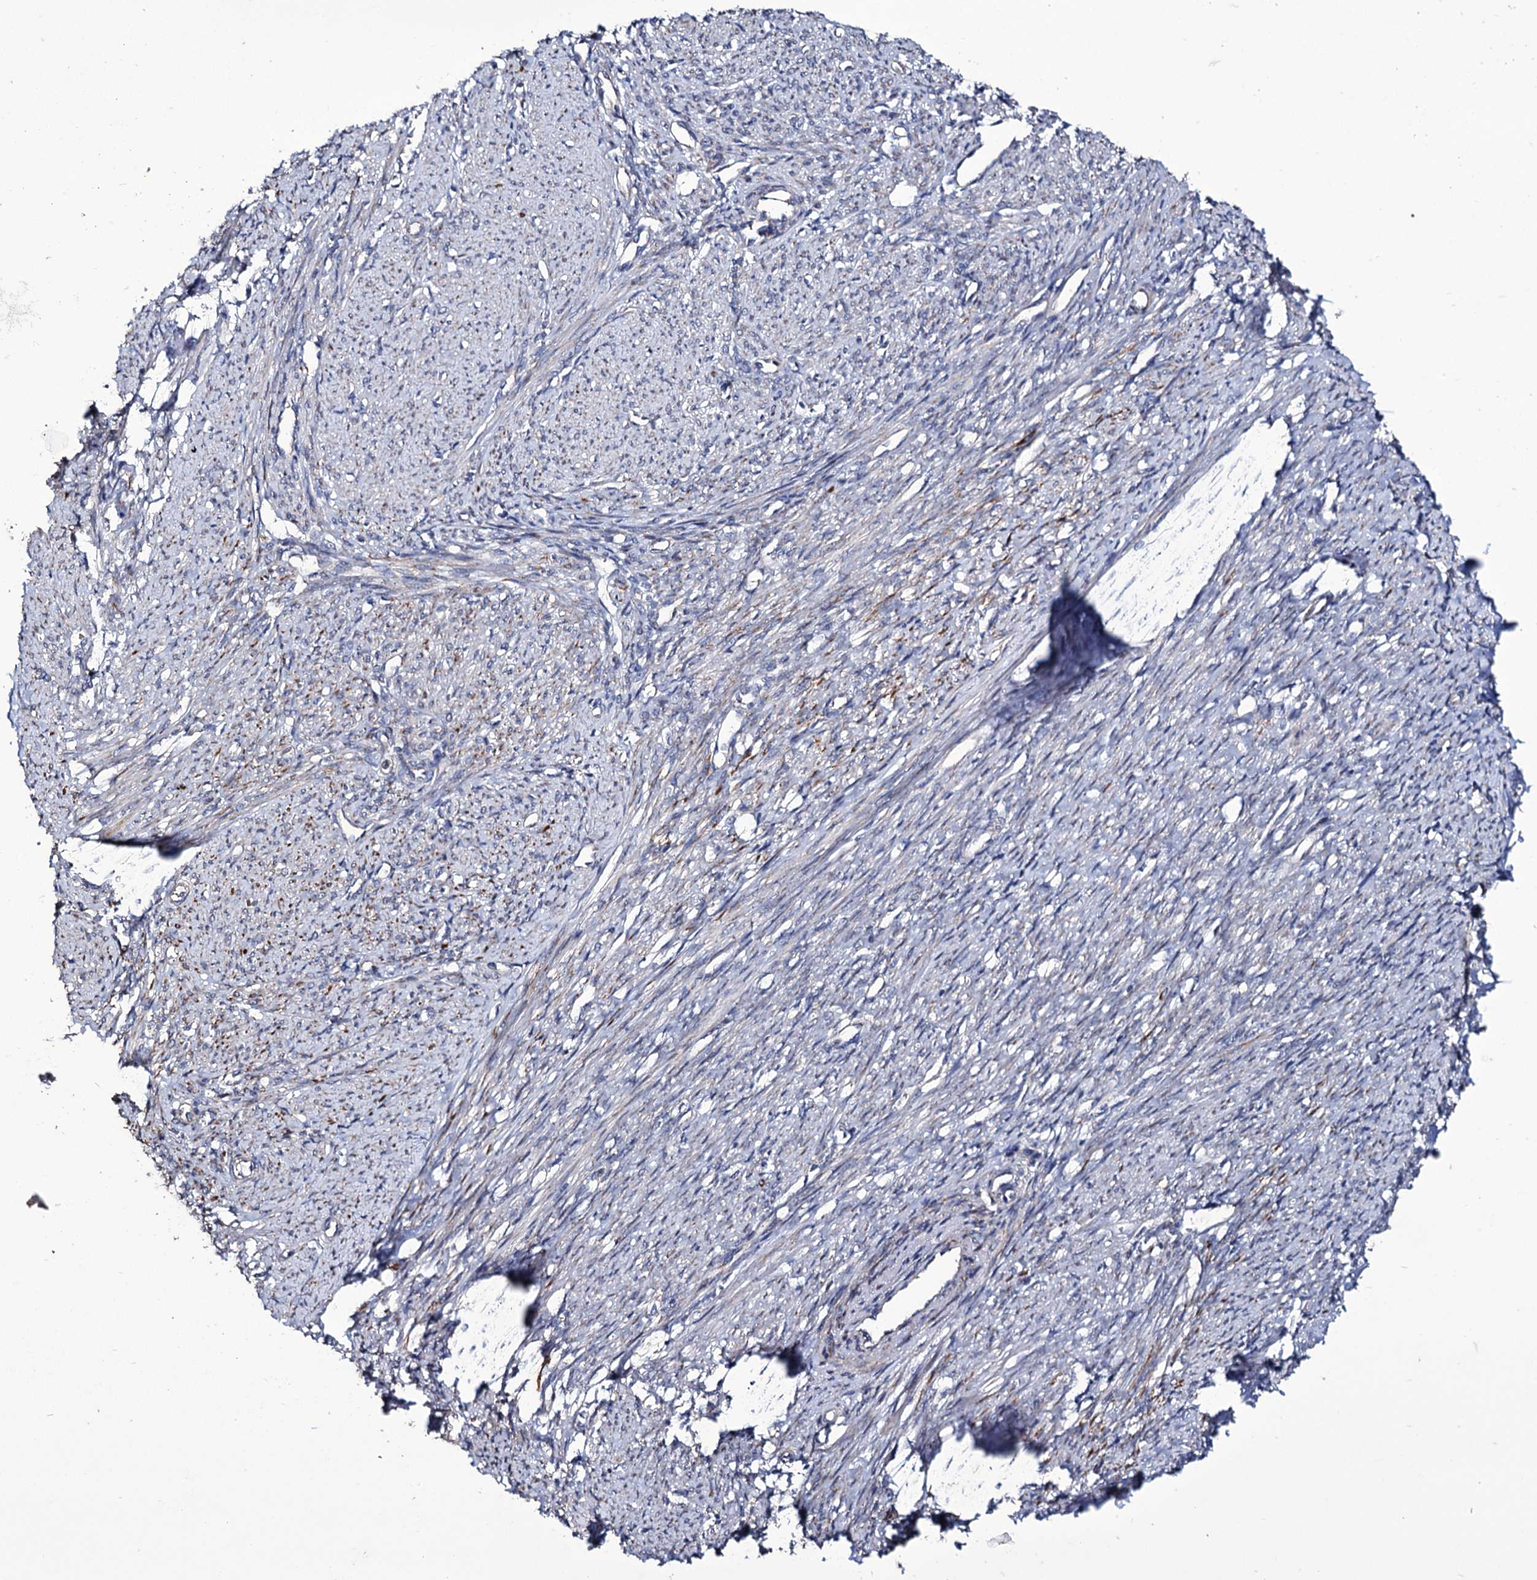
{"staining": {"intensity": "moderate", "quantity": "<25%", "location": "cytoplasmic/membranous"}, "tissue": "smooth muscle", "cell_type": "Smooth muscle cells", "image_type": "normal", "snomed": [{"axis": "morphology", "description": "Normal tissue, NOS"}, {"axis": "topography", "description": "Smooth muscle"}, {"axis": "topography", "description": "Uterus"}], "caption": "A brown stain highlights moderate cytoplasmic/membranous positivity of a protein in smooth muscle cells of benign human smooth muscle. The staining was performed using DAB, with brown indicating positive protein expression. Nuclei are stained blue with hematoxylin.", "gene": "TUBGCP5", "patient": {"sex": "female", "age": 59}}